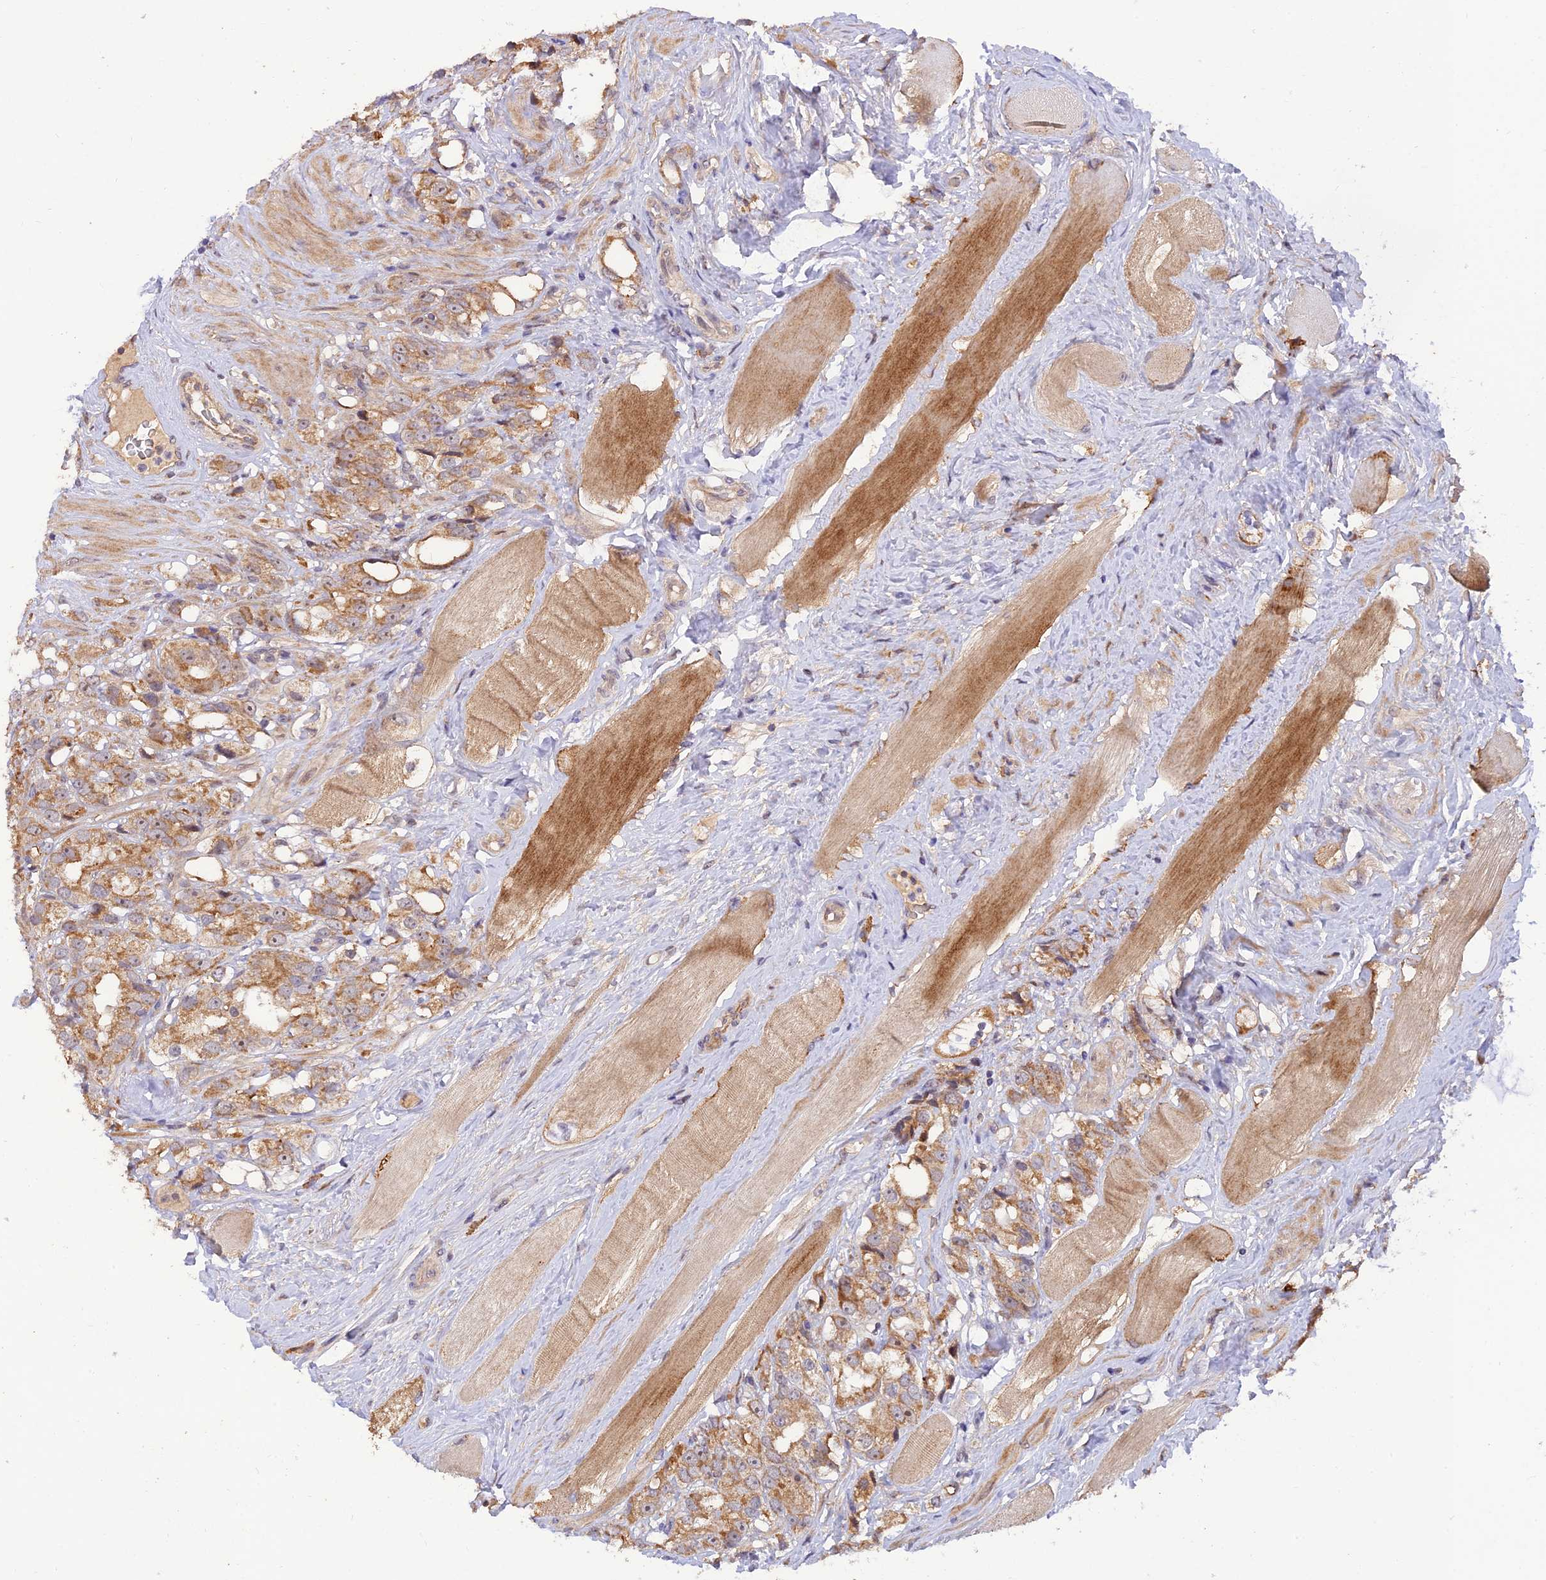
{"staining": {"intensity": "moderate", "quantity": ">75%", "location": "cytoplasmic/membranous"}, "tissue": "prostate cancer", "cell_type": "Tumor cells", "image_type": "cancer", "snomed": [{"axis": "morphology", "description": "Adenocarcinoma, NOS"}, {"axis": "topography", "description": "Prostate"}], "caption": "Moderate cytoplasmic/membranous expression is appreciated in about >75% of tumor cells in adenocarcinoma (prostate). The staining is performed using DAB brown chromogen to label protein expression. The nuclei are counter-stained blue using hematoxylin.", "gene": "REV1", "patient": {"sex": "male", "age": 79}}